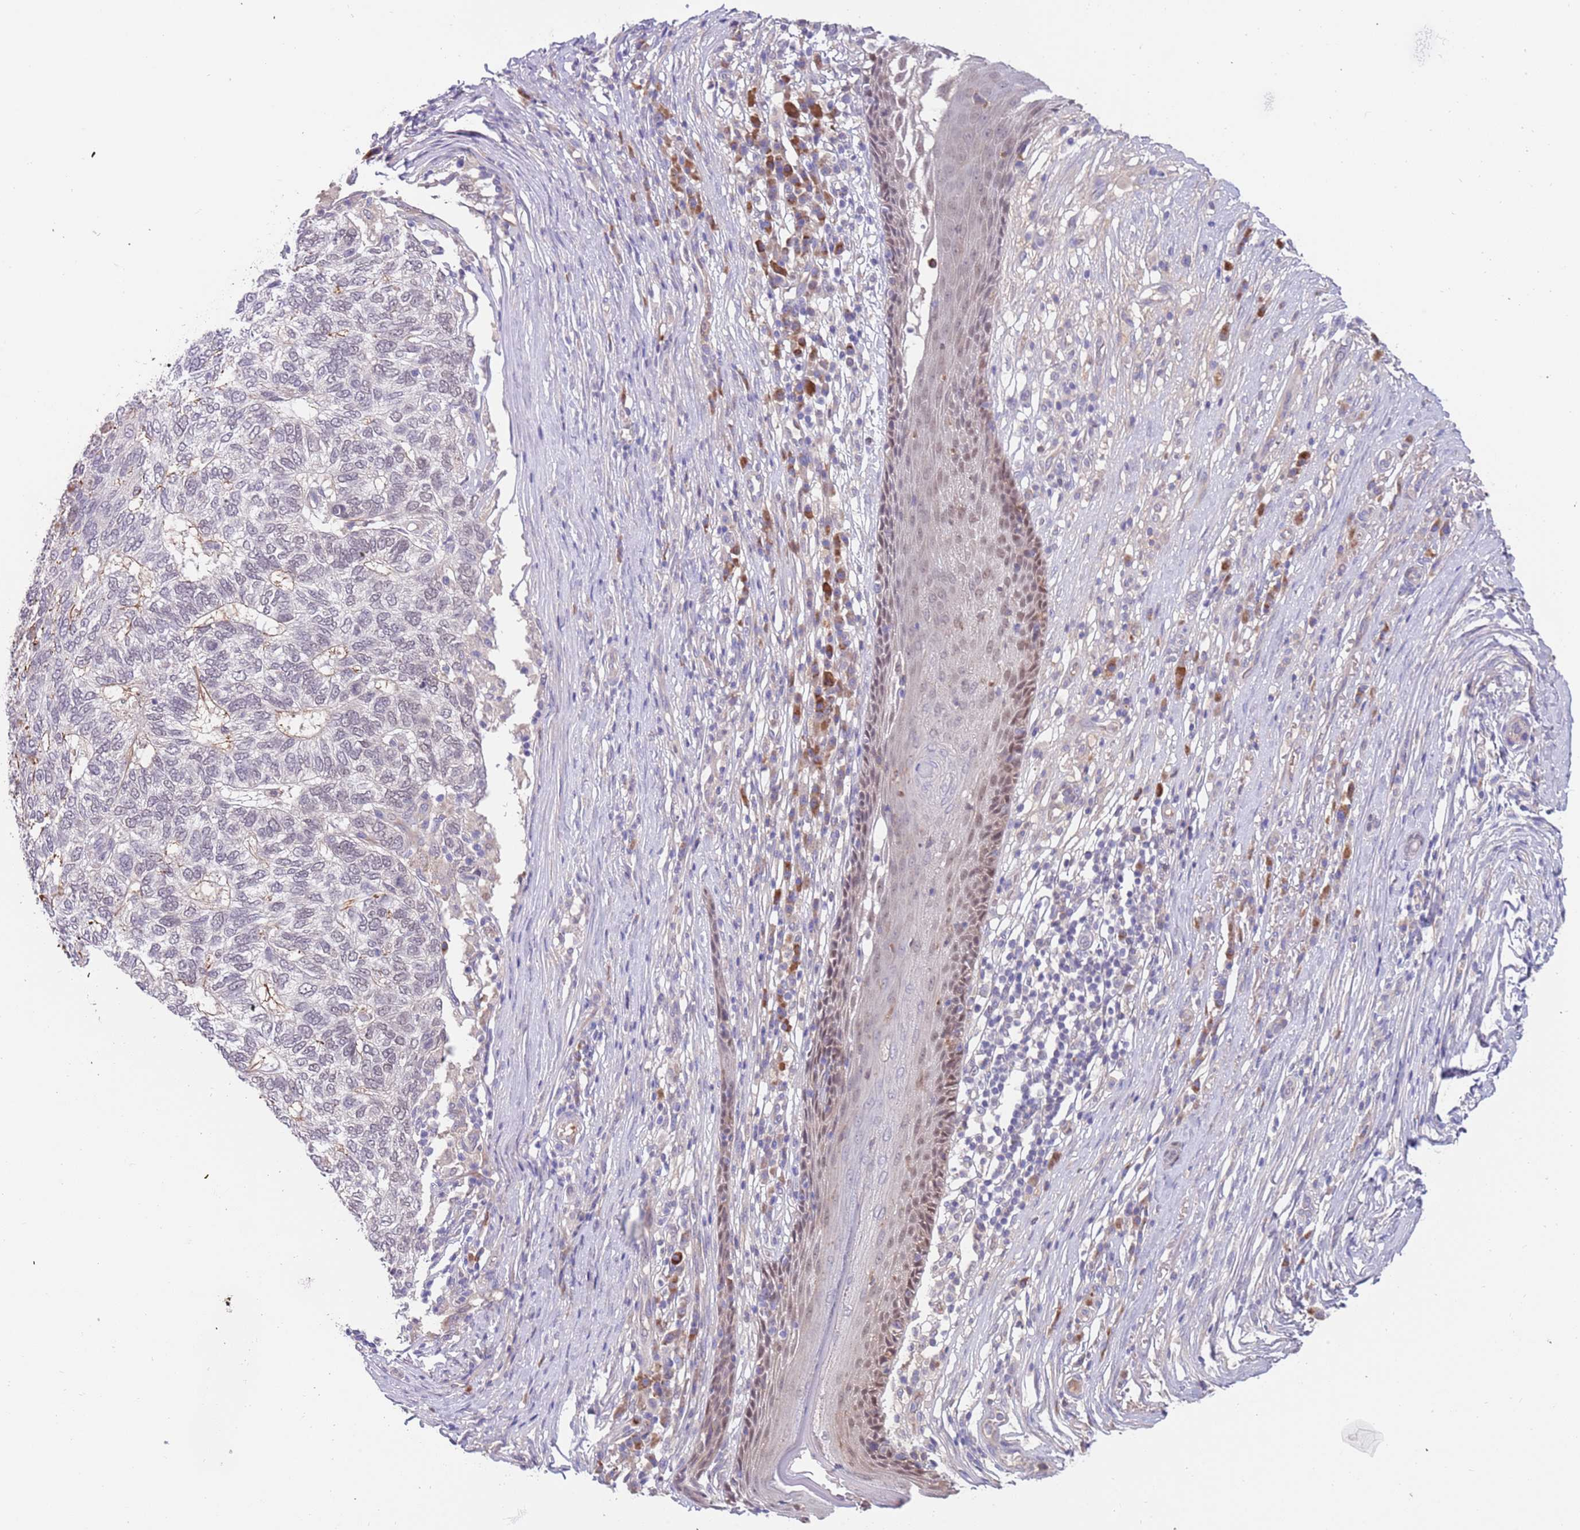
{"staining": {"intensity": "negative", "quantity": "none", "location": "none"}, "tissue": "skin cancer", "cell_type": "Tumor cells", "image_type": "cancer", "snomed": [{"axis": "morphology", "description": "Basal cell carcinoma"}, {"axis": "topography", "description": "Skin"}], "caption": "This is an immunohistochemistry photomicrograph of human skin cancer (basal cell carcinoma). There is no positivity in tumor cells.", "gene": "ZNF746", "patient": {"sex": "female", "age": 65}}